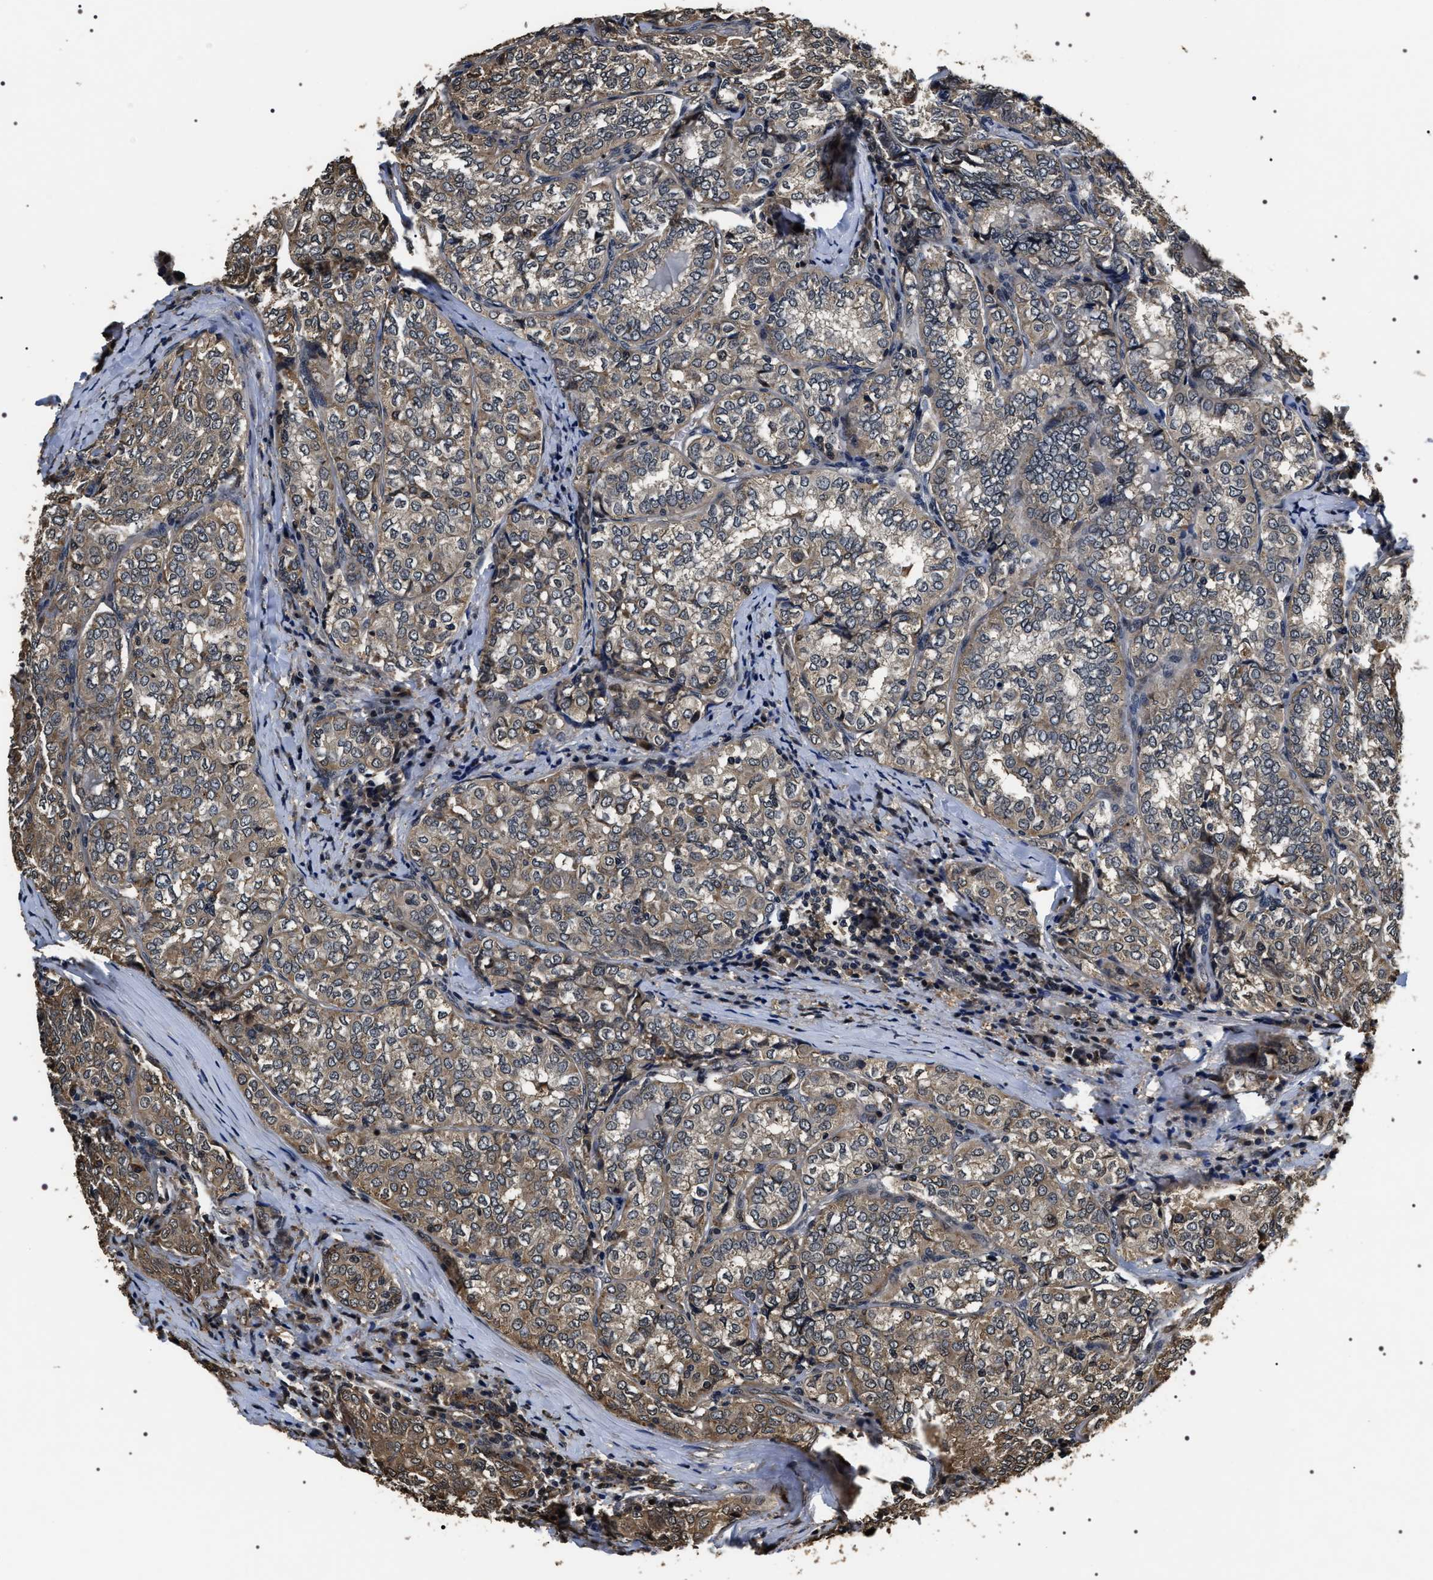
{"staining": {"intensity": "moderate", "quantity": ">75%", "location": "cytoplasmic/membranous"}, "tissue": "thyroid cancer", "cell_type": "Tumor cells", "image_type": "cancer", "snomed": [{"axis": "morphology", "description": "Normal tissue, NOS"}, {"axis": "morphology", "description": "Papillary adenocarcinoma, NOS"}, {"axis": "topography", "description": "Thyroid gland"}], "caption": "Thyroid cancer (papillary adenocarcinoma) stained for a protein displays moderate cytoplasmic/membranous positivity in tumor cells.", "gene": "ARHGAP22", "patient": {"sex": "female", "age": 30}}